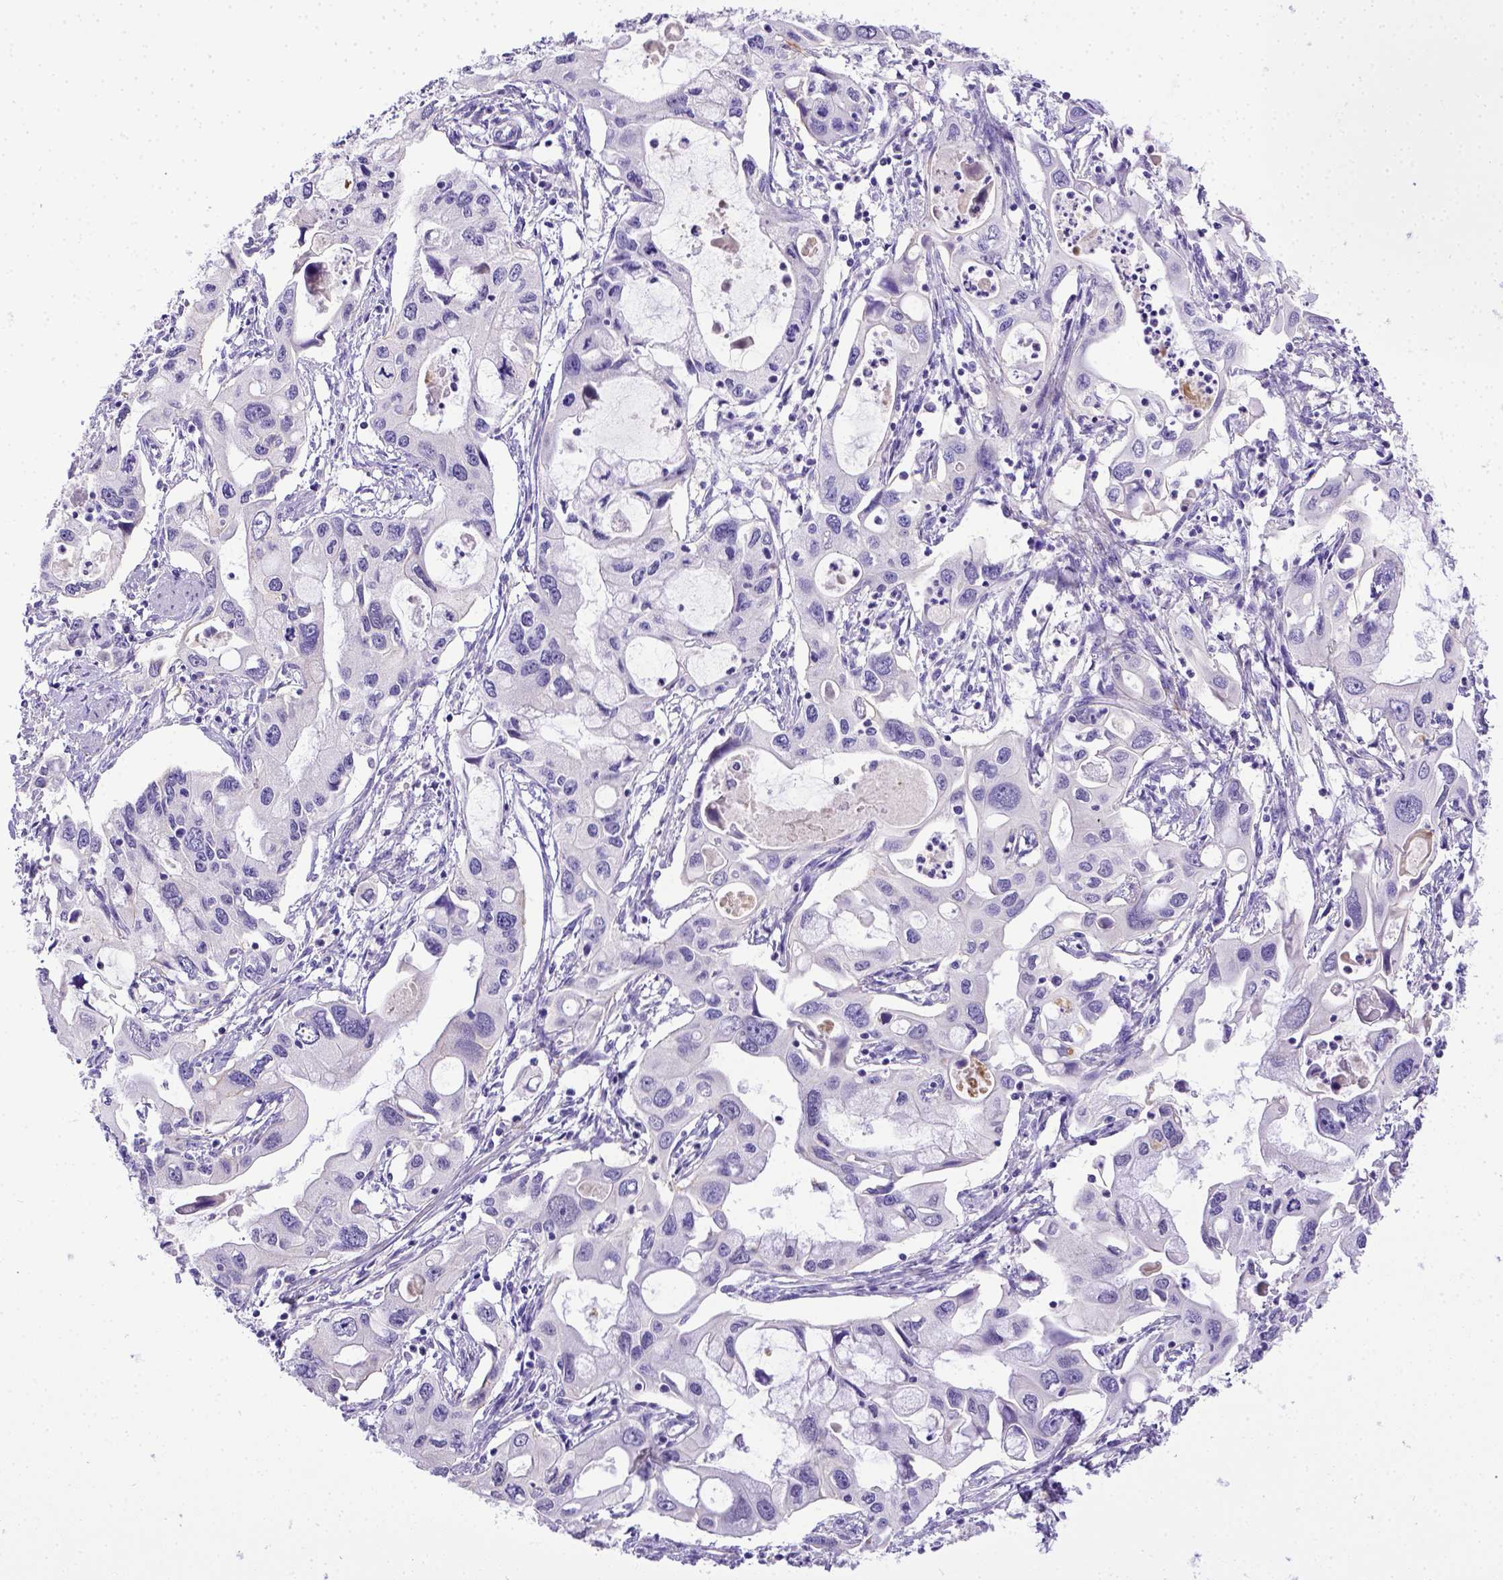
{"staining": {"intensity": "negative", "quantity": "none", "location": "none"}, "tissue": "pancreatic cancer", "cell_type": "Tumor cells", "image_type": "cancer", "snomed": [{"axis": "morphology", "description": "Adenocarcinoma, NOS"}, {"axis": "topography", "description": "Pancreas"}], "caption": "Tumor cells are negative for protein expression in human pancreatic cancer (adenocarcinoma).", "gene": "BTN1A1", "patient": {"sex": "male", "age": 60}}